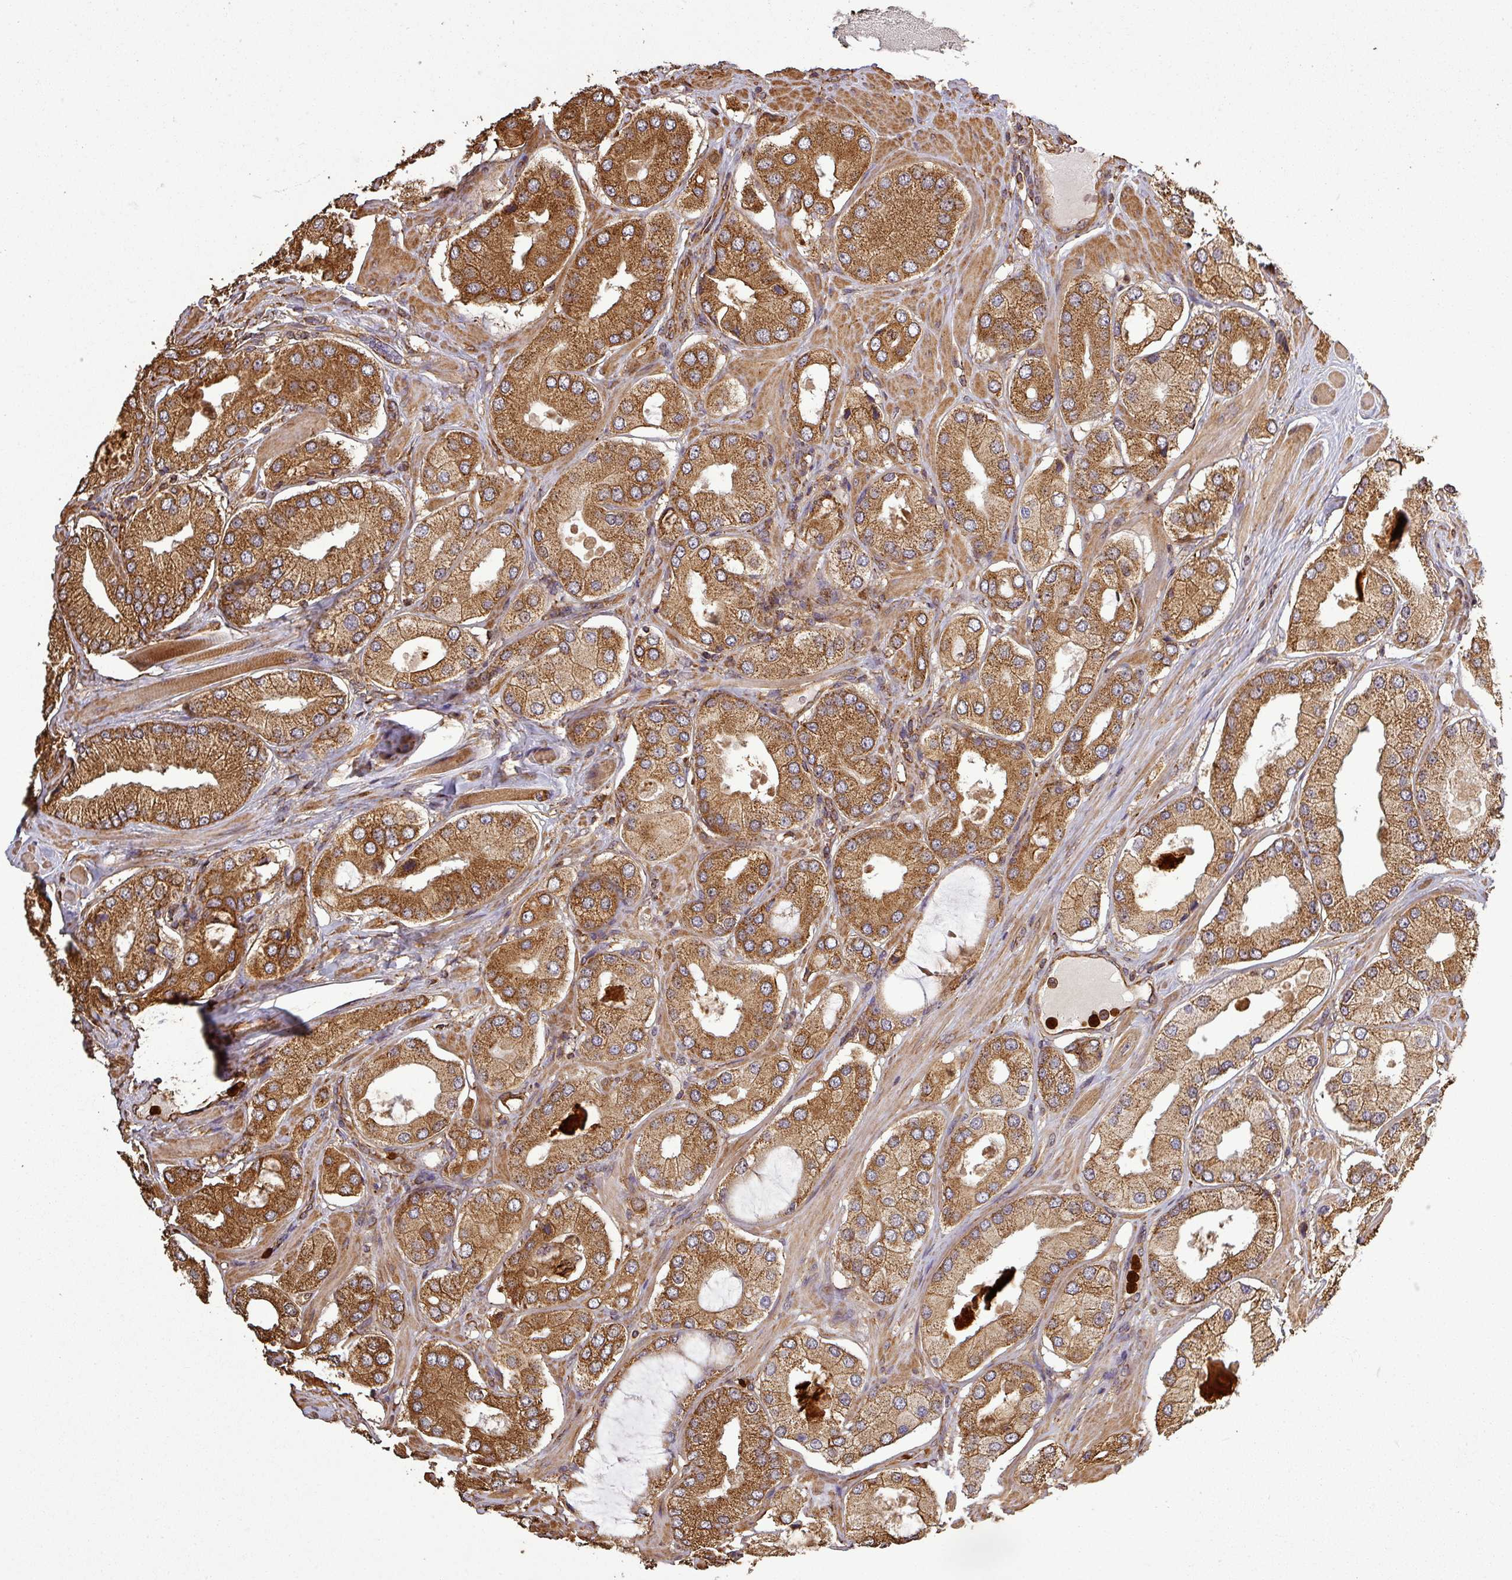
{"staining": {"intensity": "strong", "quantity": ">75%", "location": "cytoplasmic/membranous"}, "tissue": "prostate cancer", "cell_type": "Tumor cells", "image_type": "cancer", "snomed": [{"axis": "morphology", "description": "Adenocarcinoma, Low grade"}, {"axis": "topography", "description": "Prostate"}], "caption": "Immunohistochemistry (IHC) photomicrograph of neoplastic tissue: prostate low-grade adenocarcinoma stained using immunohistochemistry demonstrates high levels of strong protein expression localized specifically in the cytoplasmic/membranous of tumor cells, appearing as a cytoplasmic/membranous brown color.", "gene": "PLEKHM1", "patient": {"sex": "male", "age": 42}}